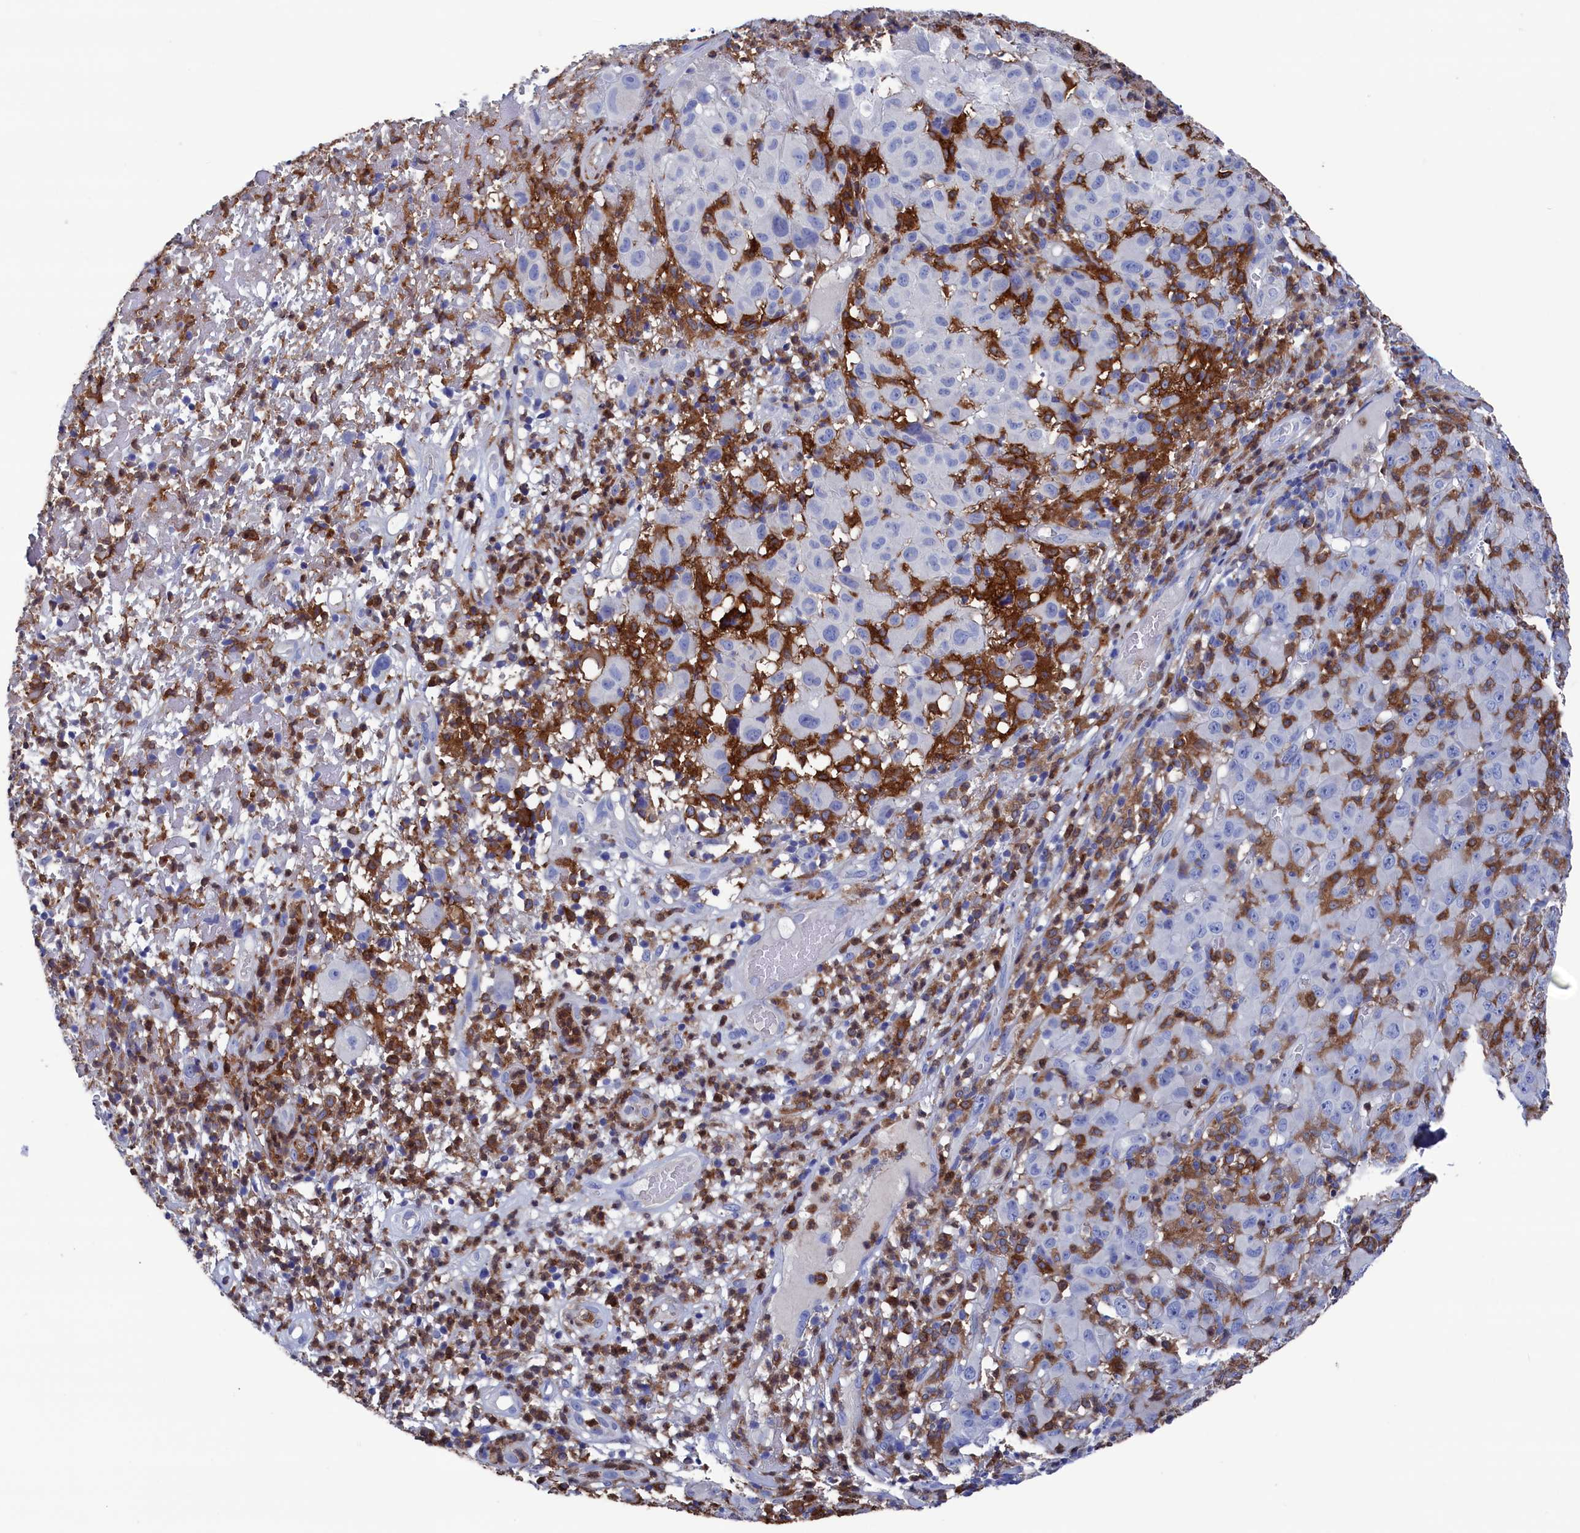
{"staining": {"intensity": "negative", "quantity": "none", "location": "none"}, "tissue": "melanoma", "cell_type": "Tumor cells", "image_type": "cancer", "snomed": [{"axis": "morphology", "description": "Malignant melanoma, NOS"}, {"axis": "topography", "description": "Skin"}], "caption": "Protein analysis of malignant melanoma reveals no significant positivity in tumor cells. The staining is performed using DAB (3,3'-diaminobenzidine) brown chromogen with nuclei counter-stained in using hematoxylin.", "gene": "TYROBP", "patient": {"sex": "male", "age": 73}}